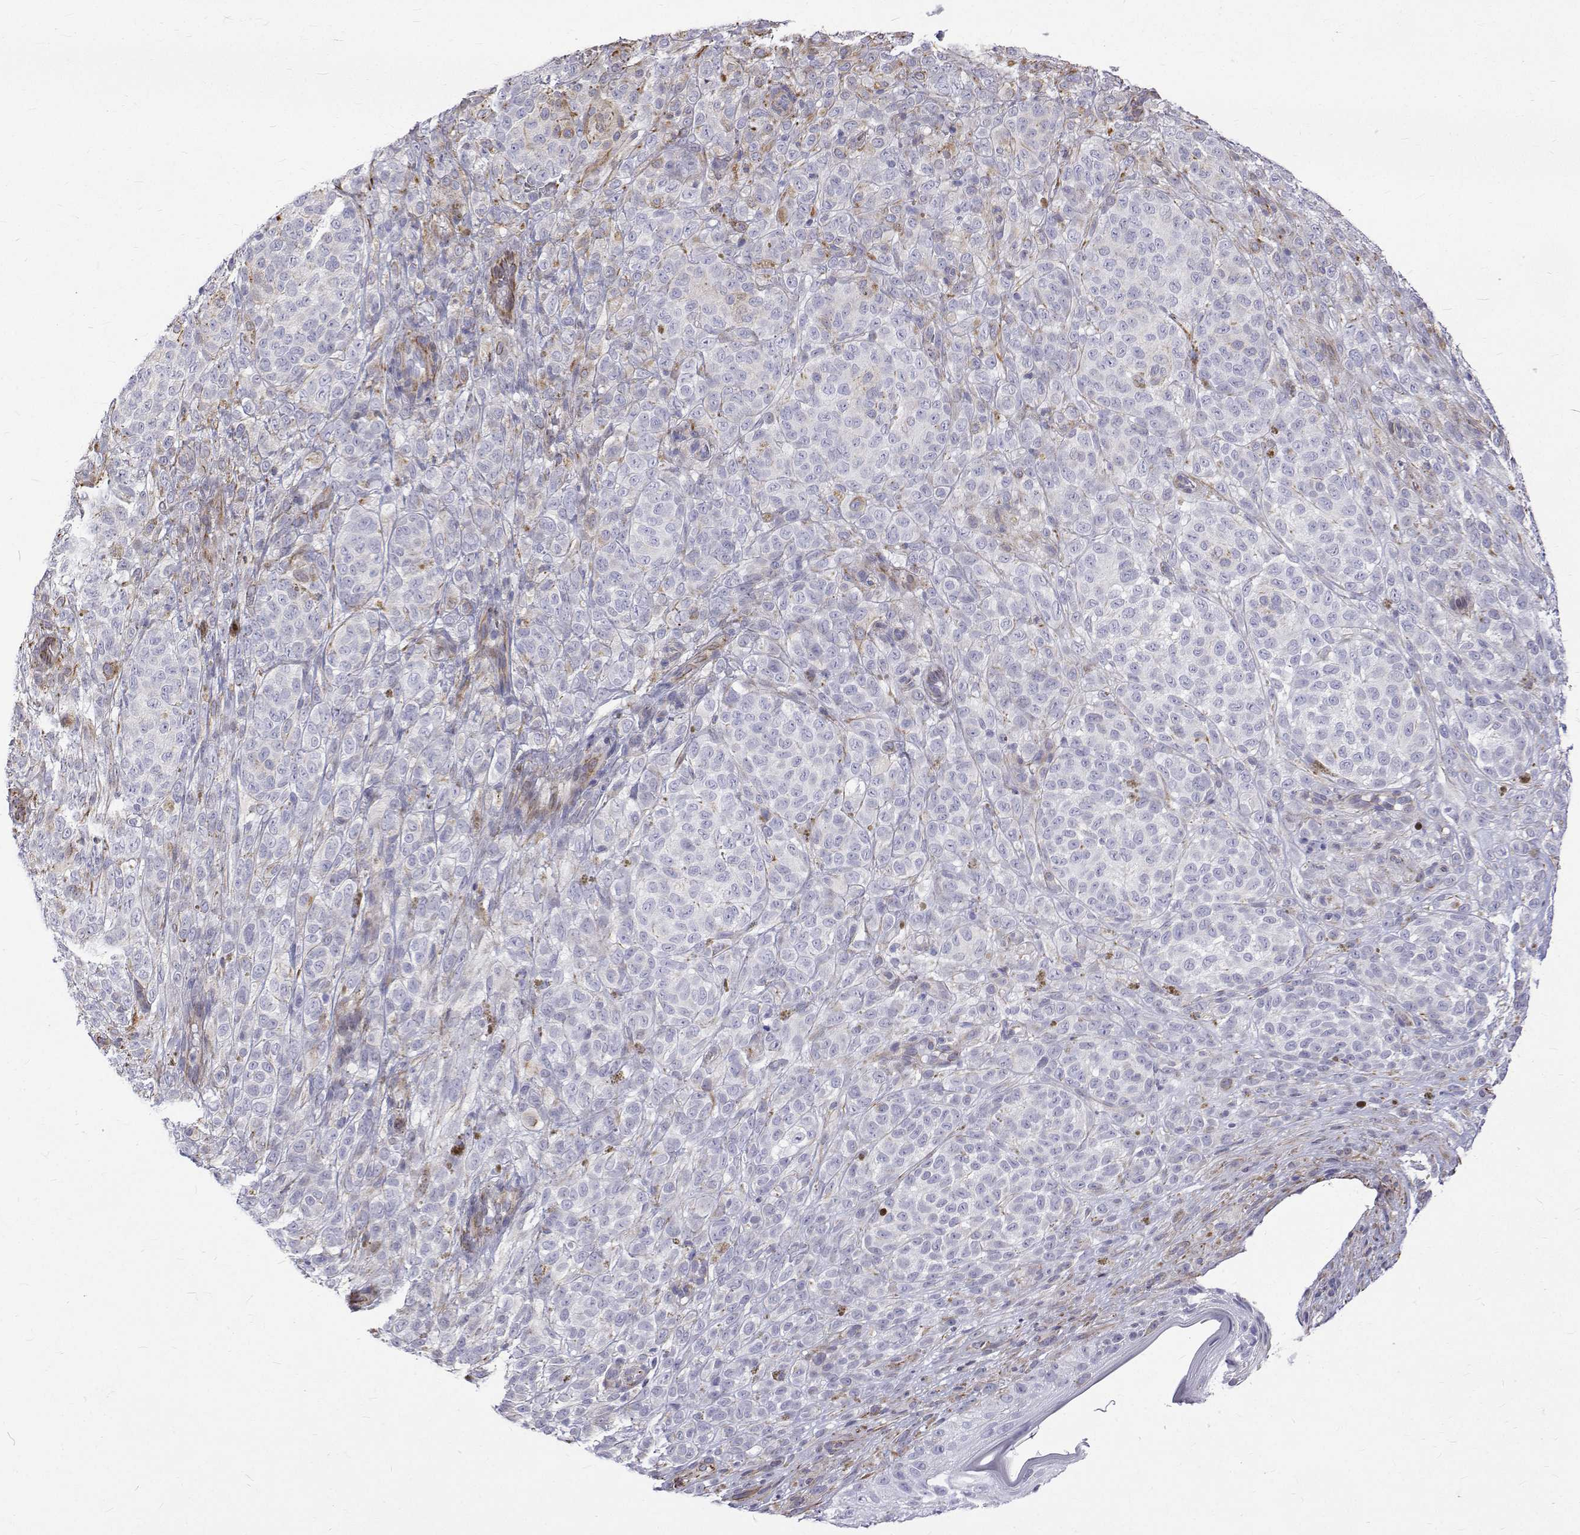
{"staining": {"intensity": "negative", "quantity": "none", "location": "none"}, "tissue": "melanoma", "cell_type": "Tumor cells", "image_type": "cancer", "snomed": [{"axis": "morphology", "description": "Malignant melanoma, NOS"}, {"axis": "topography", "description": "Skin"}], "caption": "This photomicrograph is of melanoma stained with immunohistochemistry (IHC) to label a protein in brown with the nuclei are counter-stained blue. There is no staining in tumor cells.", "gene": "OPRPN", "patient": {"sex": "female", "age": 86}}